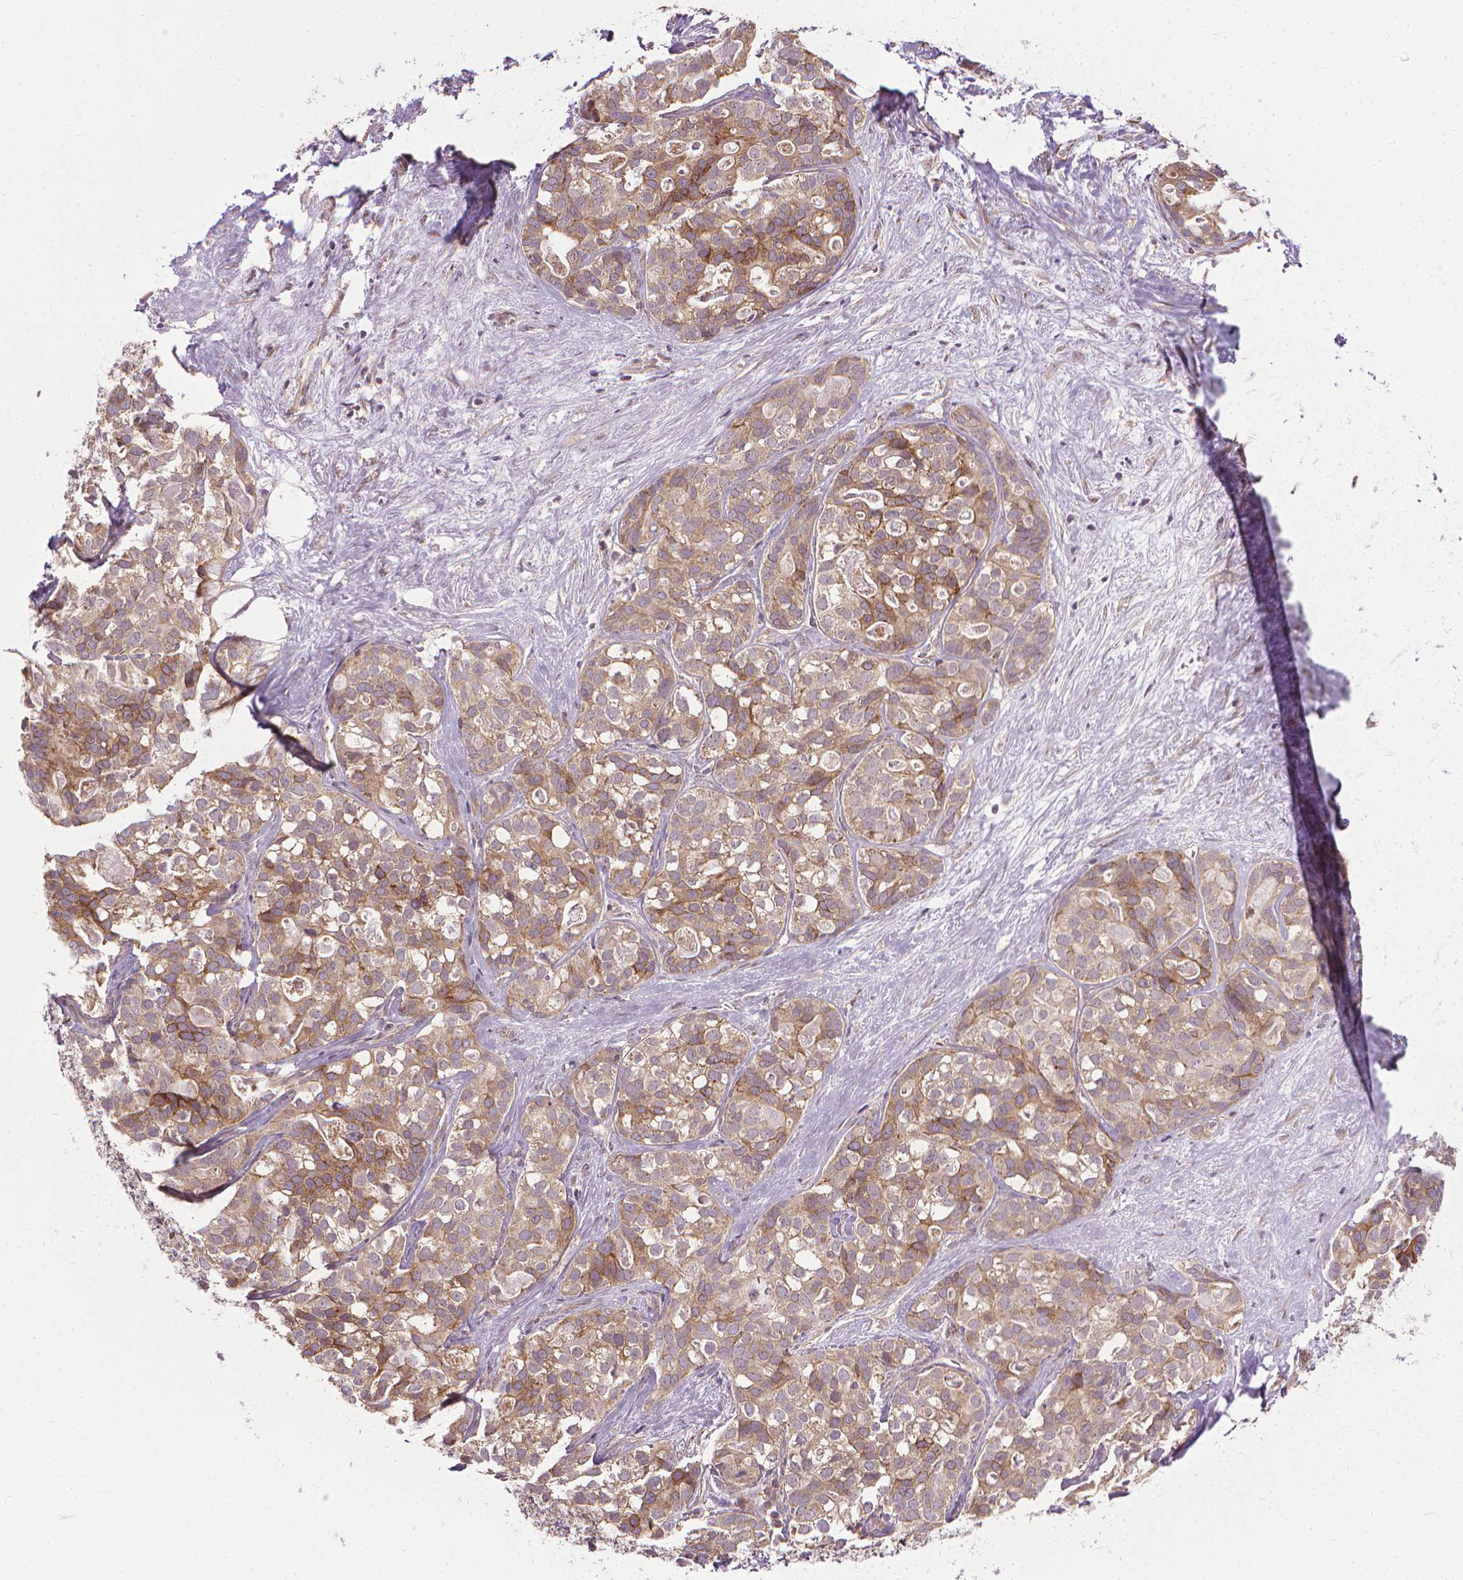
{"staining": {"intensity": "moderate", "quantity": ">75%", "location": "cytoplasmic/membranous"}, "tissue": "liver cancer", "cell_type": "Tumor cells", "image_type": "cancer", "snomed": [{"axis": "morphology", "description": "Cholangiocarcinoma"}, {"axis": "topography", "description": "Liver"}], "caption": "IHC histopathology image of human cholangiocarcinoma (liver) stained for a protein (brown), which shows medium levels of moderate cytoplasmic/membranous expression in about >75% of tumor cells.", "gene": "PRAG1", "patient": {"sex": "male", "age": 56}}